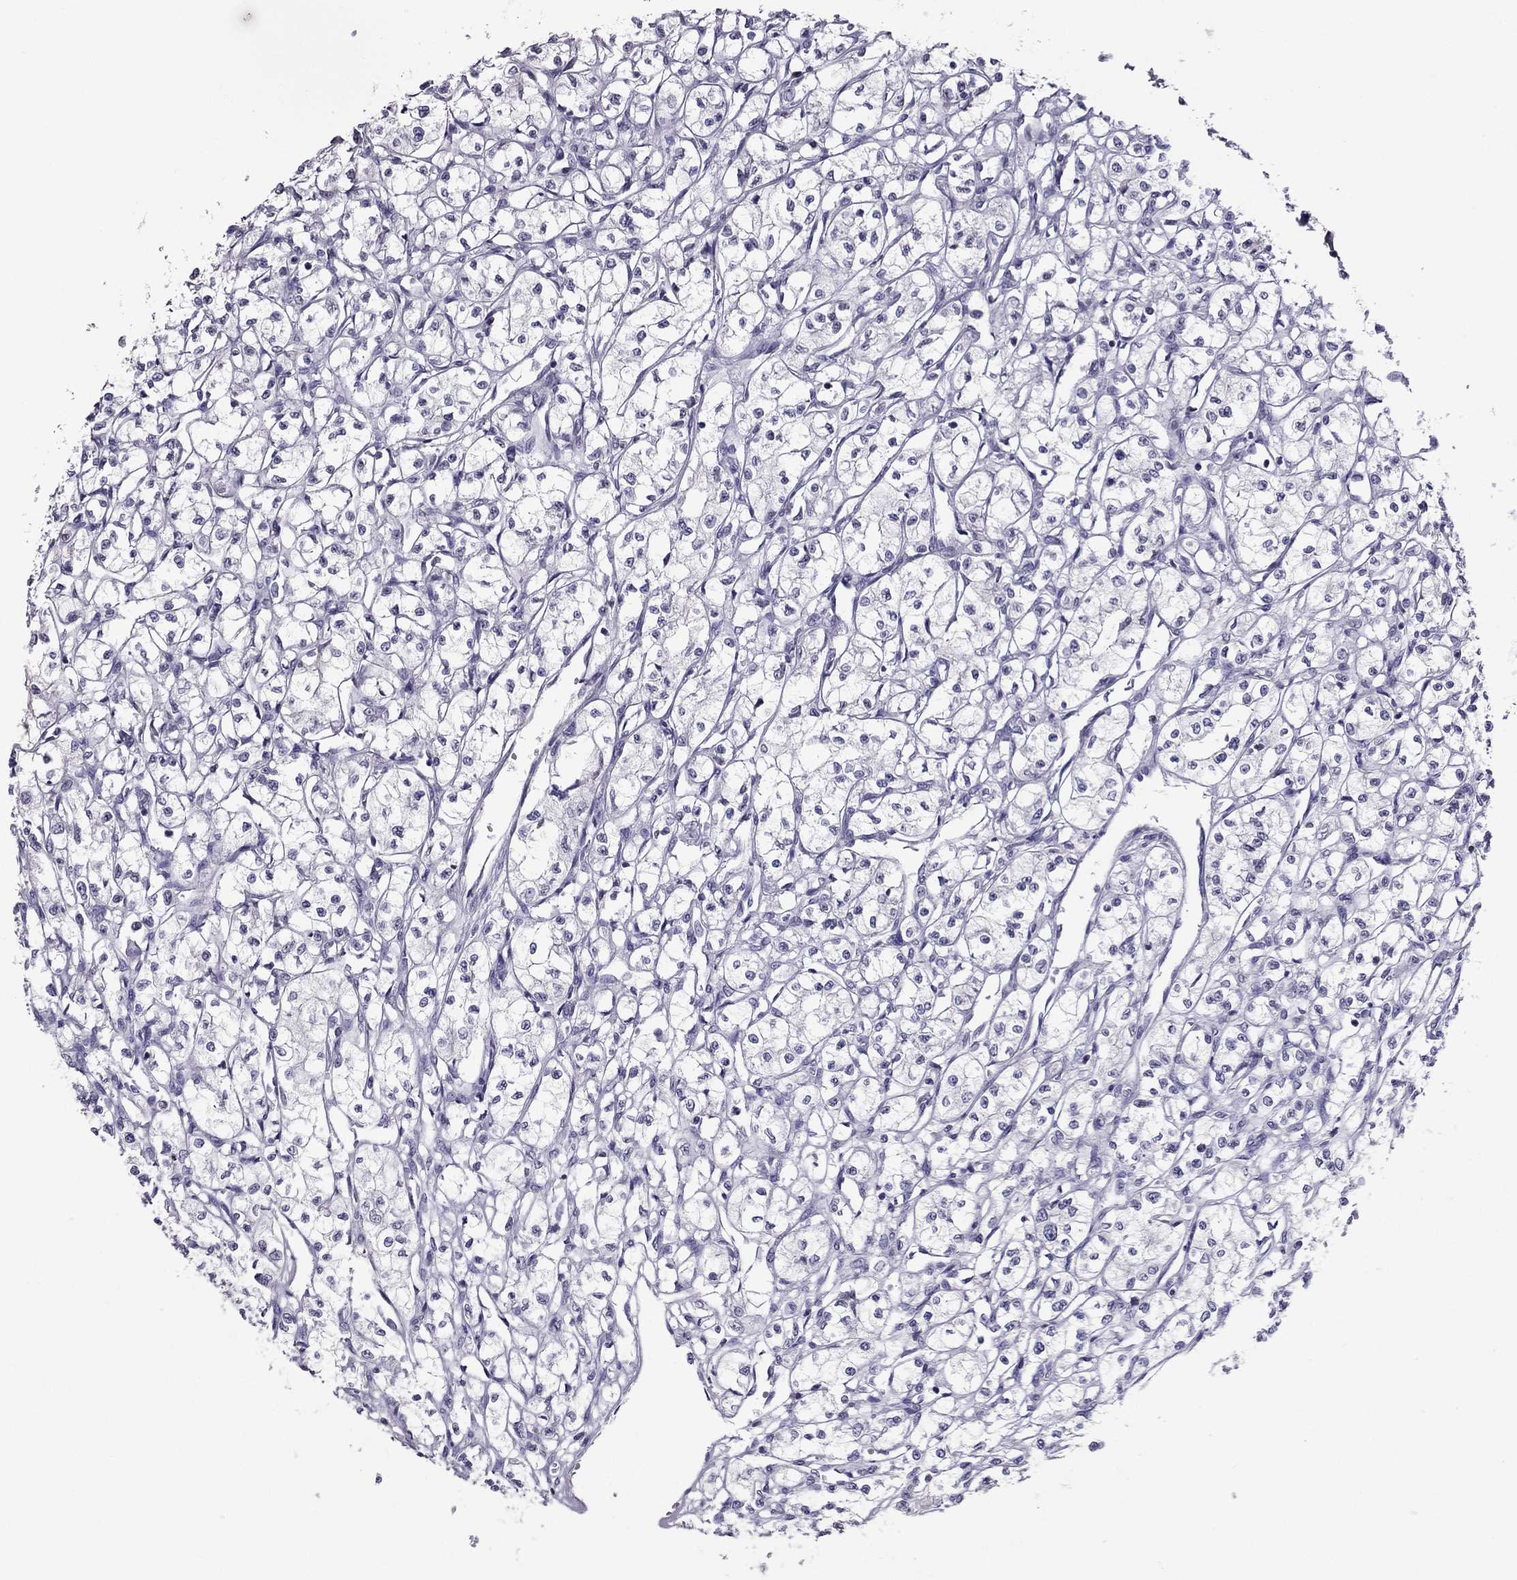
{"staining": {"intensity": "negative", "quantity": "none", "location": "none"}, "tissue": "renal cancer", "cell_type": "Tumor cells", "image_type": "cancer", "snomed": [{"axis": "morphology", "description": "Adenocarcinoma, NOS"}, {"axis": "topography", "description": "Kidney"}], "caption": "An IHC photomicrograph of renal cancer (adenocarcinoma) is shown. There is no staining in tumor cells of renal cancer (adenocarcinoma). (DAB immunohistochemistry with hematoxylin counter stain).", "gene": "RGS8", "patient": {"sex": "male", "age": 56}}